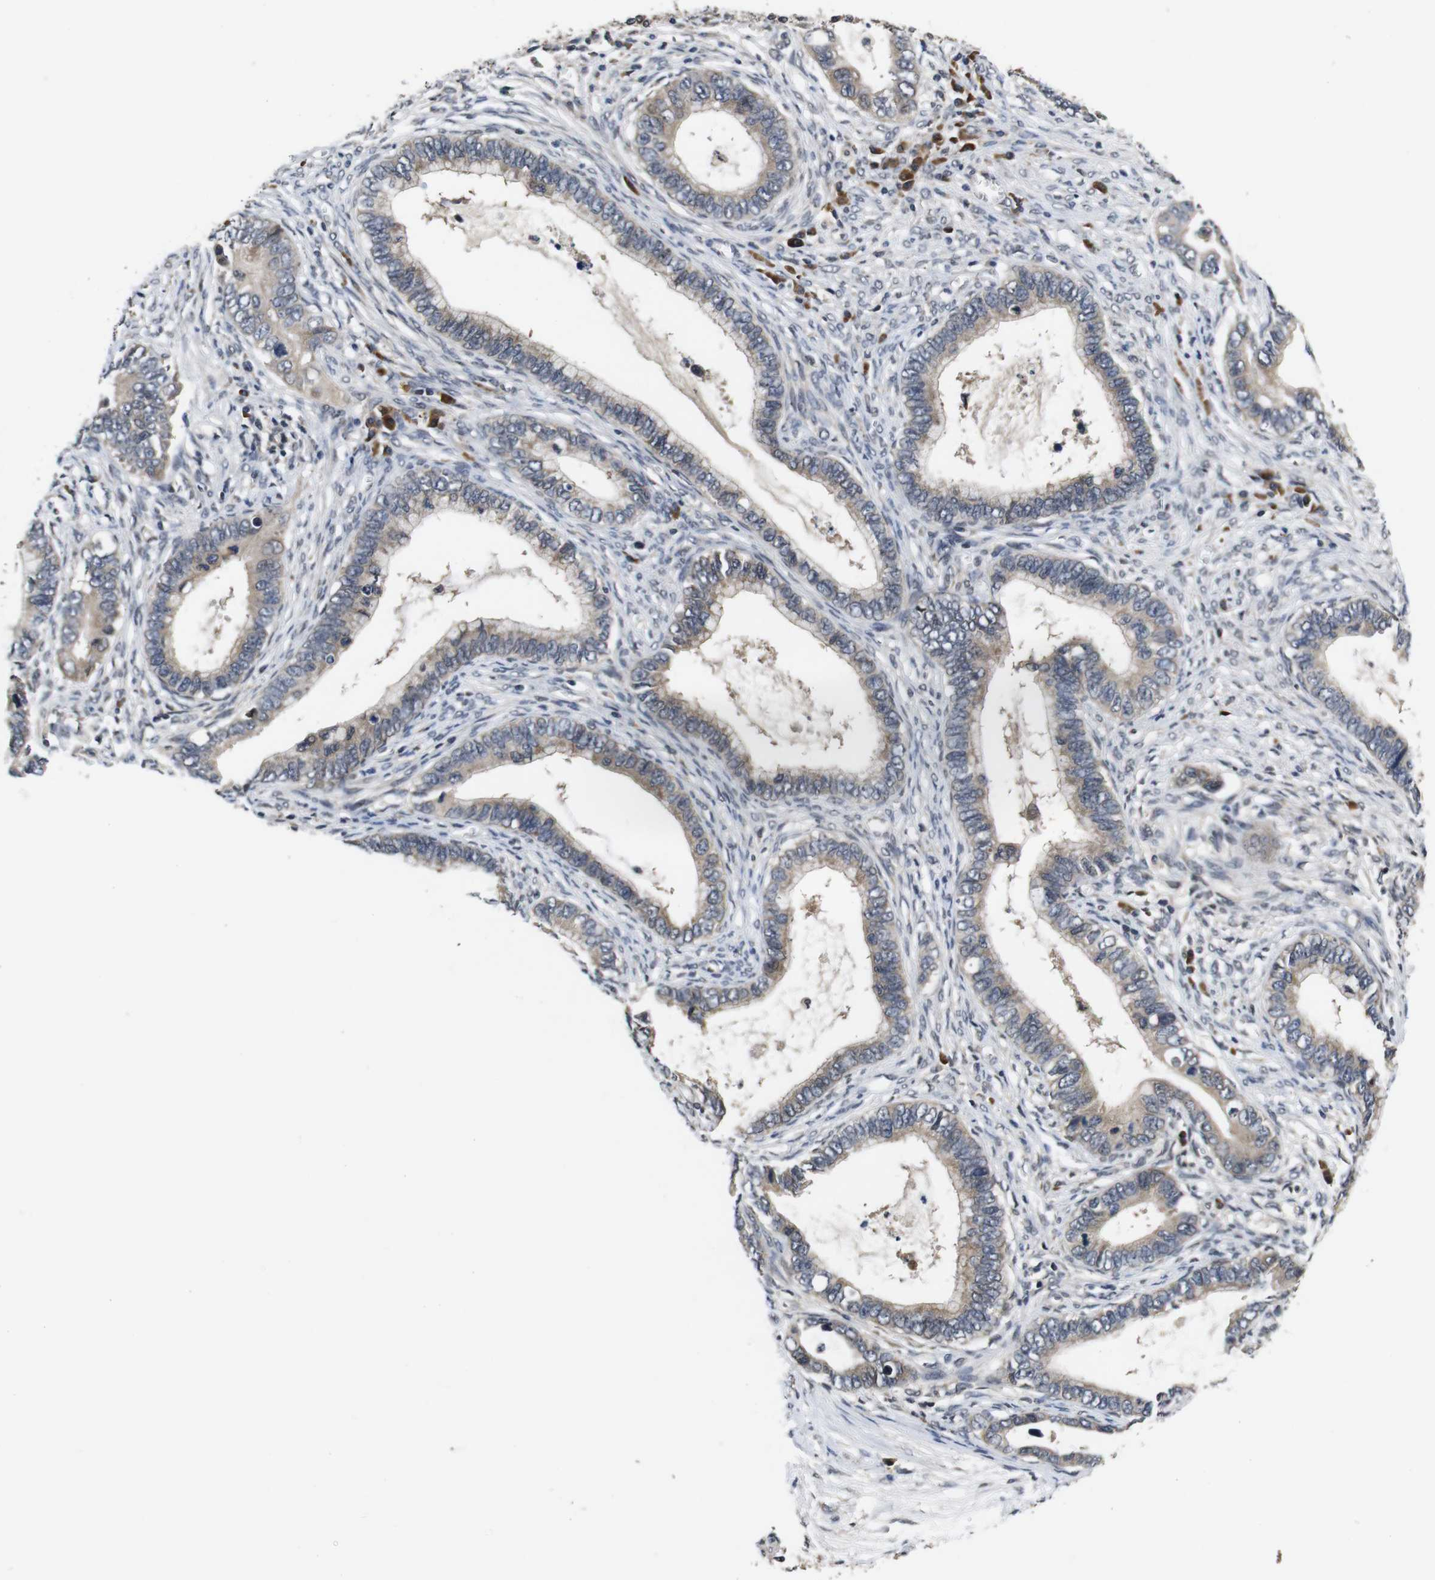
{"staining": {"intensity": "weak", "quantity": ">75%", "location": "cytoplasmic/membranous"}, "tissue": "cervical cancer", "cell_type": "Tumor cells", "image_type": "cancer", "snomed": [{"axis": "morphology", "description": "Adenocarcinoma, NOS"}, {"axis": "topography", "description": "Cervix"}], "caption": "Cervical adenocarcinoma stained for a protein (brown) demonstrates weak cytoplasmic/membranous positive expression in approximately >75% of tumor cells.", "gene": "ZBTB46", "patient": {"sex": "female", "age": 44}}